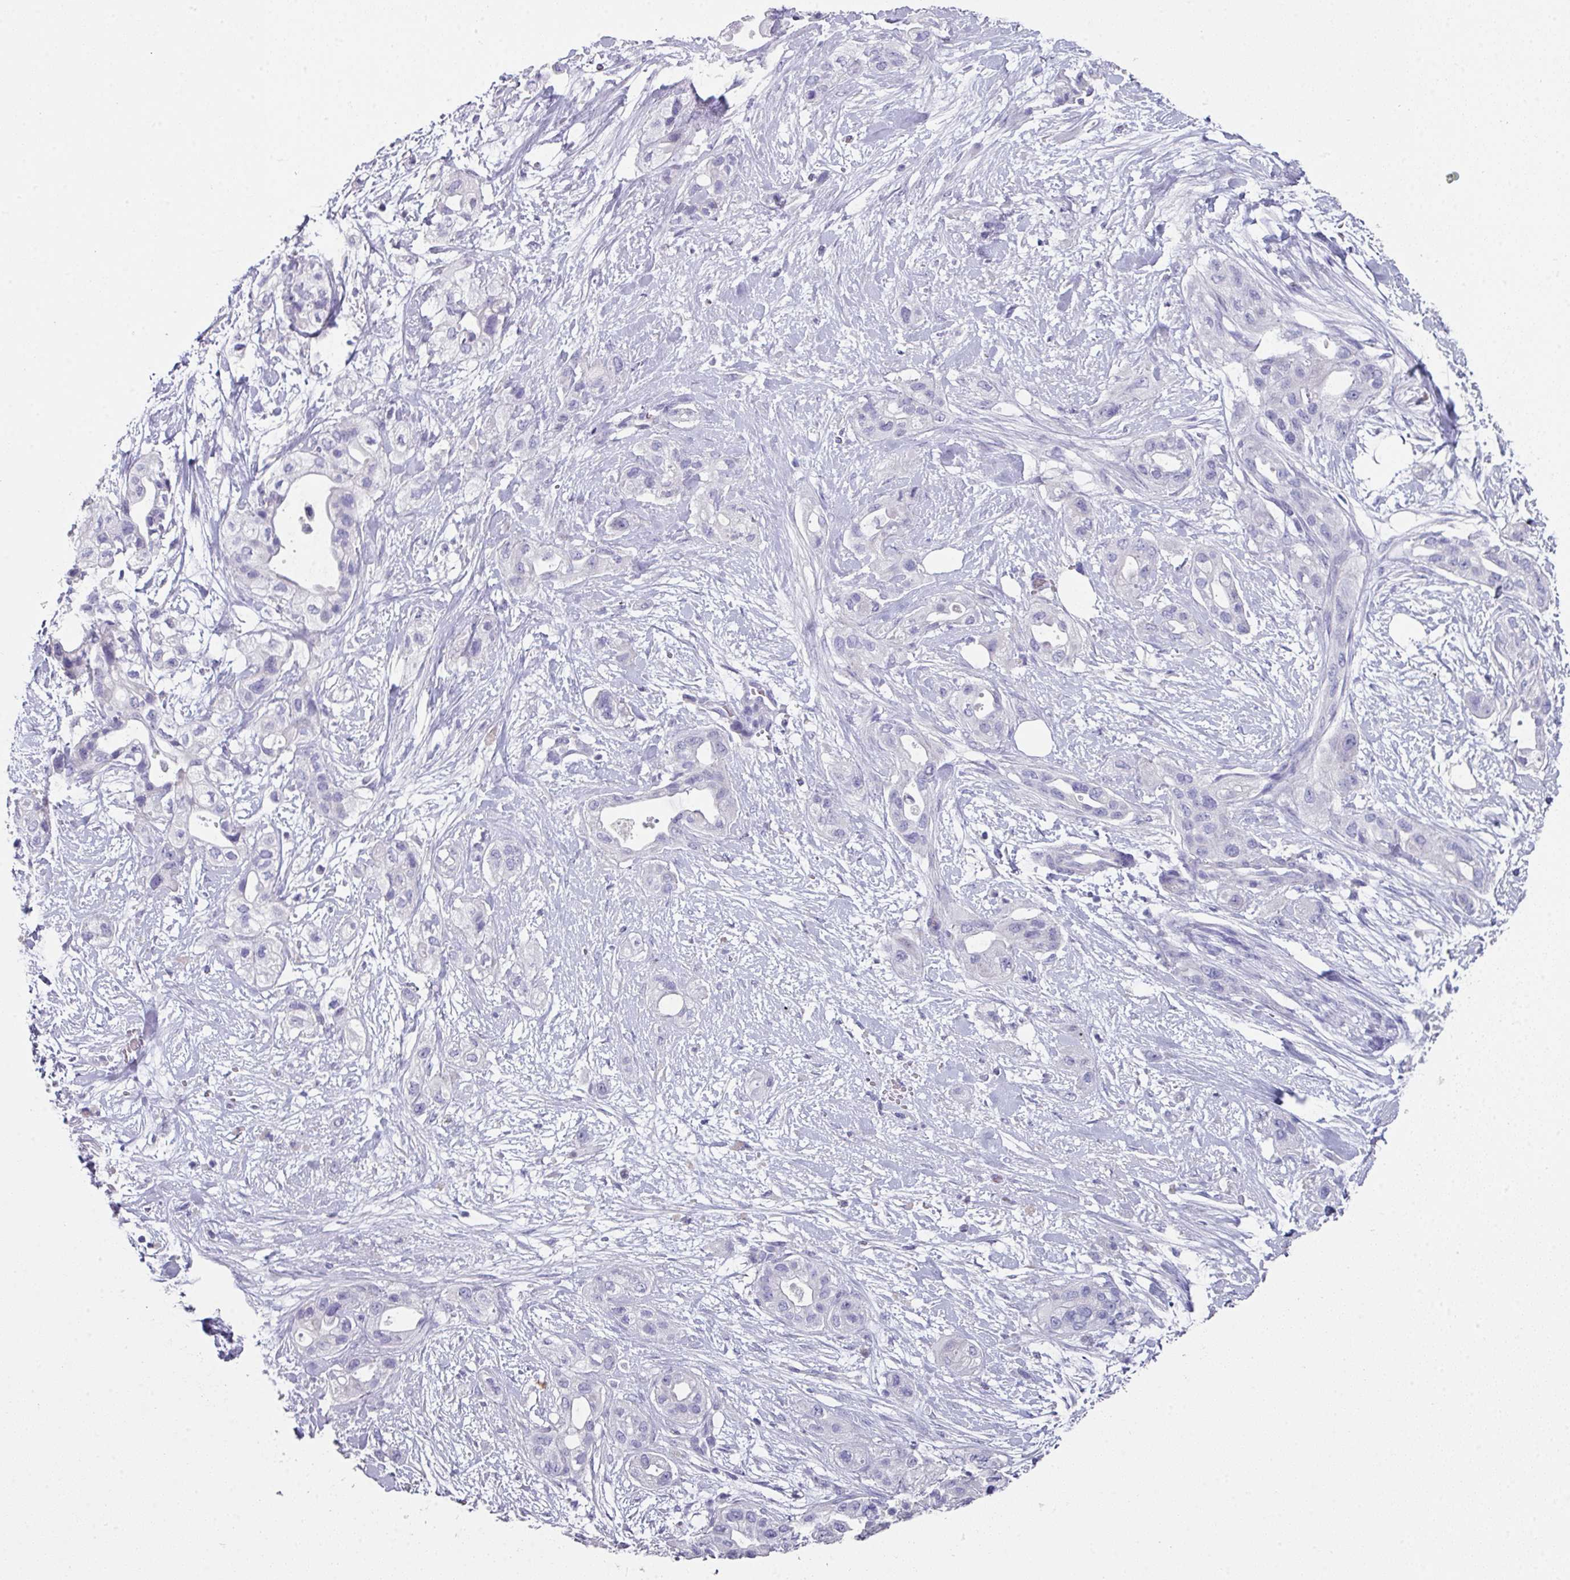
{"staining": {"intensity": "negative", "quantity": "none", "location": "none"}, "tissue": "pancreatic cancer", "cell_type": "Tumor cells", "image_type": "cancer", "snomed": [{"axis": "morphology", "description": "Adenocarcinoma, NOS"}, {"axis": "topography", "description": "Pancreas"}], "caption": "An immunohistochemistry (IHC) photomicrograph of pancreatic cancer is shown. There is no staining in tumor cells of pancreatic cancer.", "gene": "DEFB115", "patient": {"sex": "male", "age": 44}}